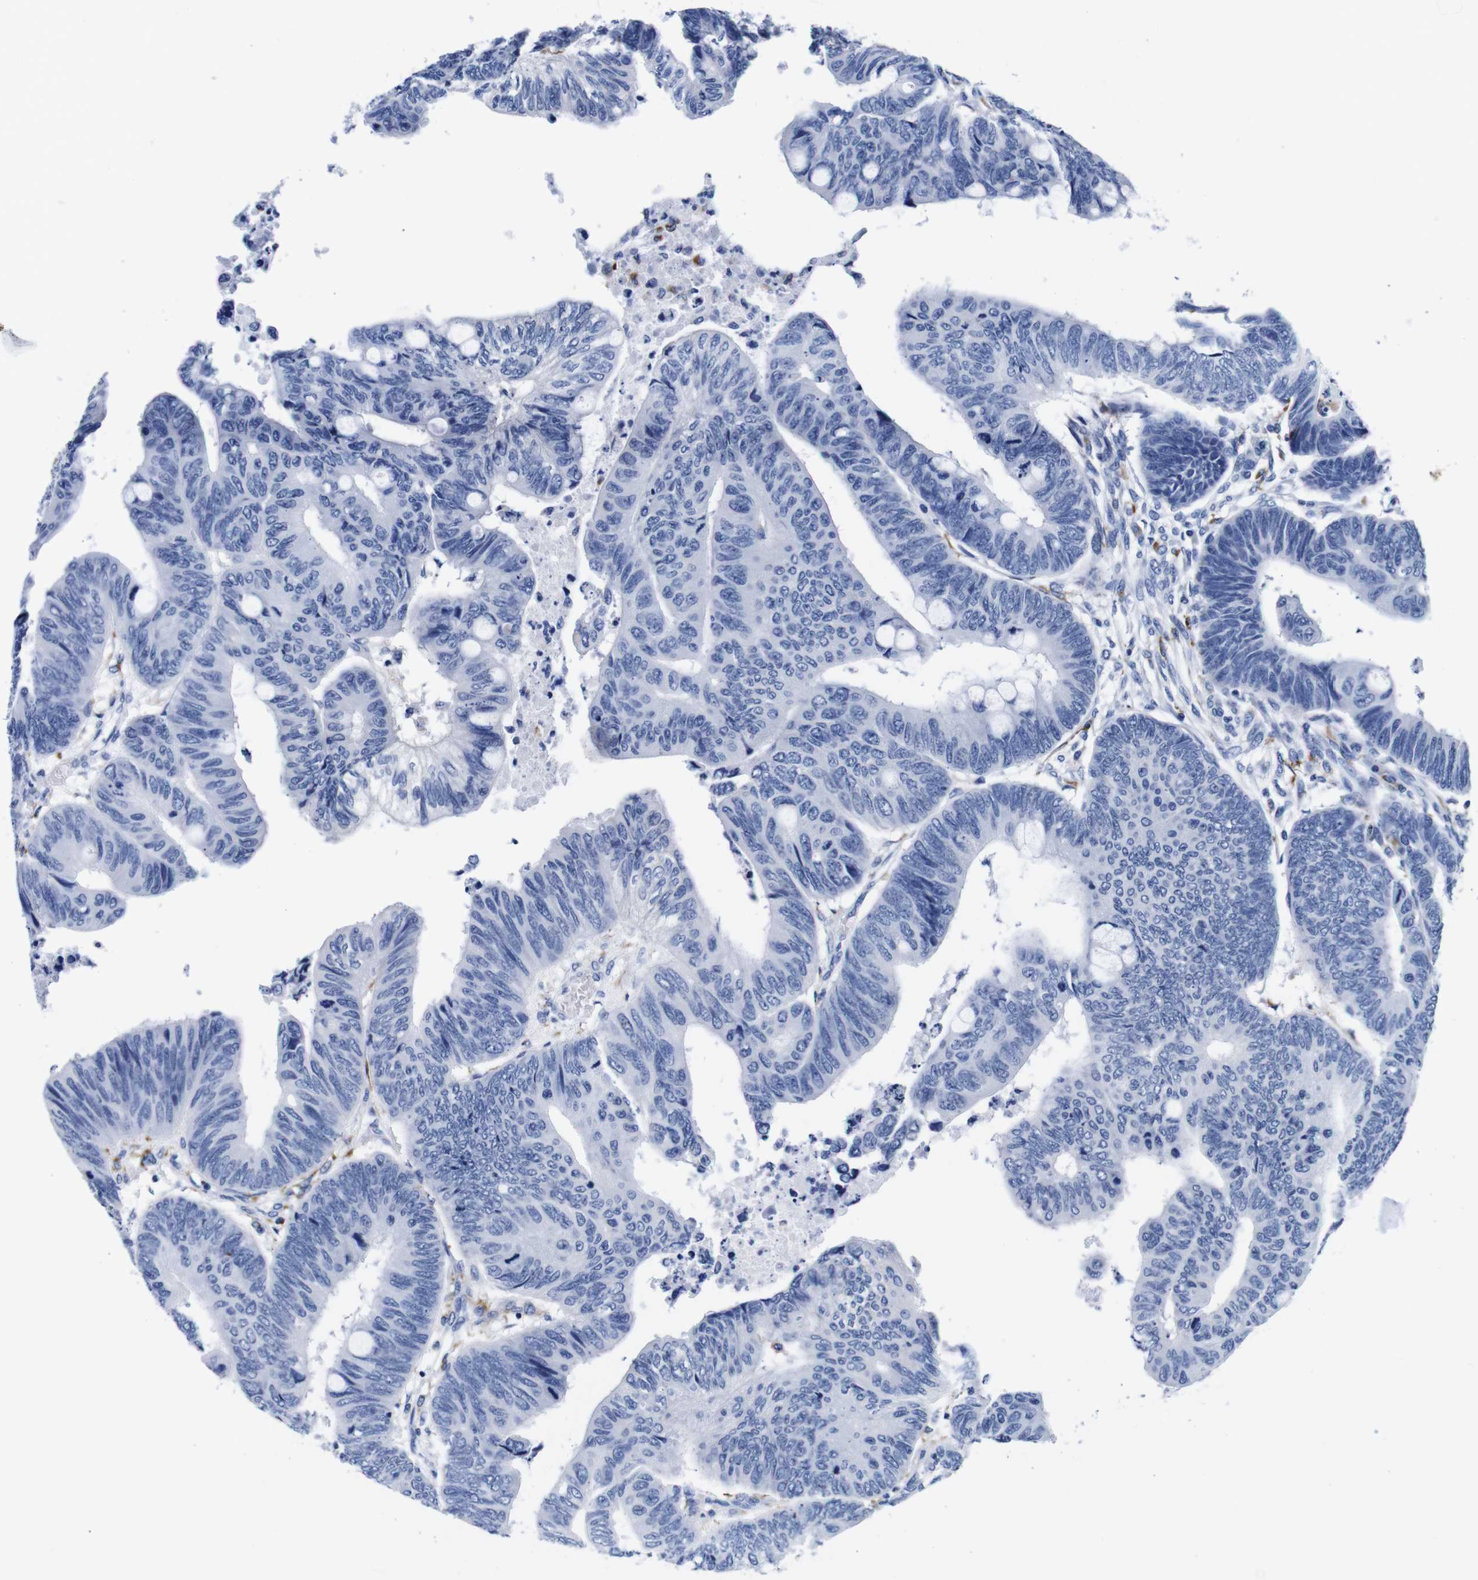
{"staining": {"intensity": "negative", "quantity": "none", "location": "none"}, "tissue": "colorectal cancer", "cell_type": "Tumor cells", "image_type": "cancer", "snomed": [{"axis": "morphology", "description": "Normal tissue, NOS"}, {"axis": "morphology", "description": "Adenocarcinoma, NOS"}, {"axis": "topography", "description": "Rectum"}, {"axis": "topography", "description": "Peripheral nerve tissue"}], "caption": "Colorectal cancer was stained to show a protein in brown. There is no significant positivity in tumor cells. The staining was performed using DAB (3,3'-diaminobenzidine) to visualize the protein expression in brown, while the nuclei were stained in blue with hematoxylin (Magnification: 20x).", "gene": "HLA-DMB", "patient": {"sex": "male", "age": 92}}